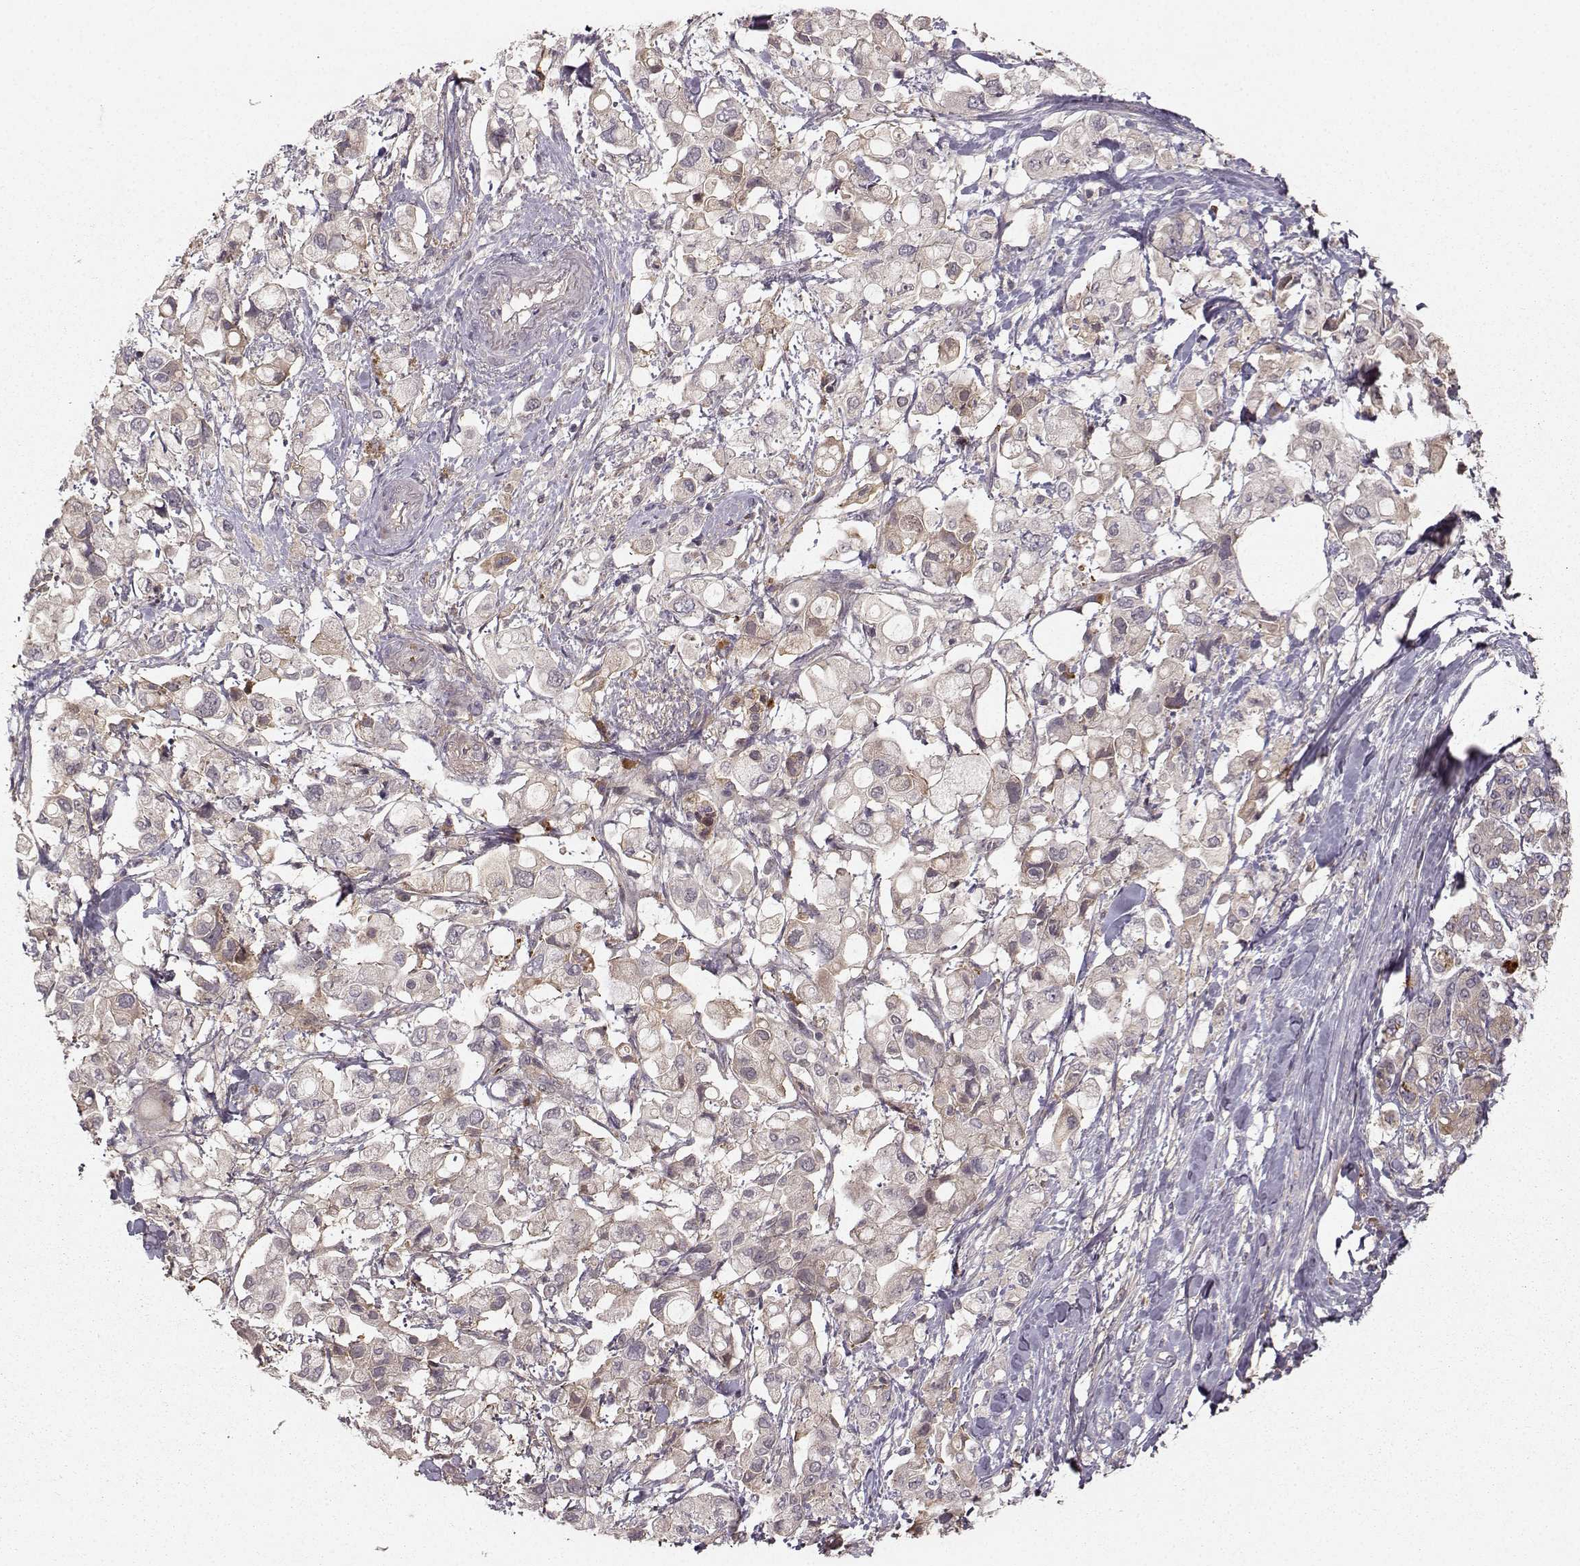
{"staining": {"intensity": "negative", "quantity": "none", "location": "none"}, "tissue": "pancreatic cancer", "cell_type": "Tumor cells", "image_type": "cancer", "snomed": [{"axis": "morphology", "description": "Adenocarcinoma, NOS"}, {"axis": "topography", "description": "Pancreas"}], "caption": "The immunohistochemistry image has no significant staining in tumor cells of pancreatic cancer tissue. (DAB (3,3'-diaminobenzidine) immunohistochemistry, high magnification).", "gene": "WNT6", "patient": {"sex": "female", "age": 56}}